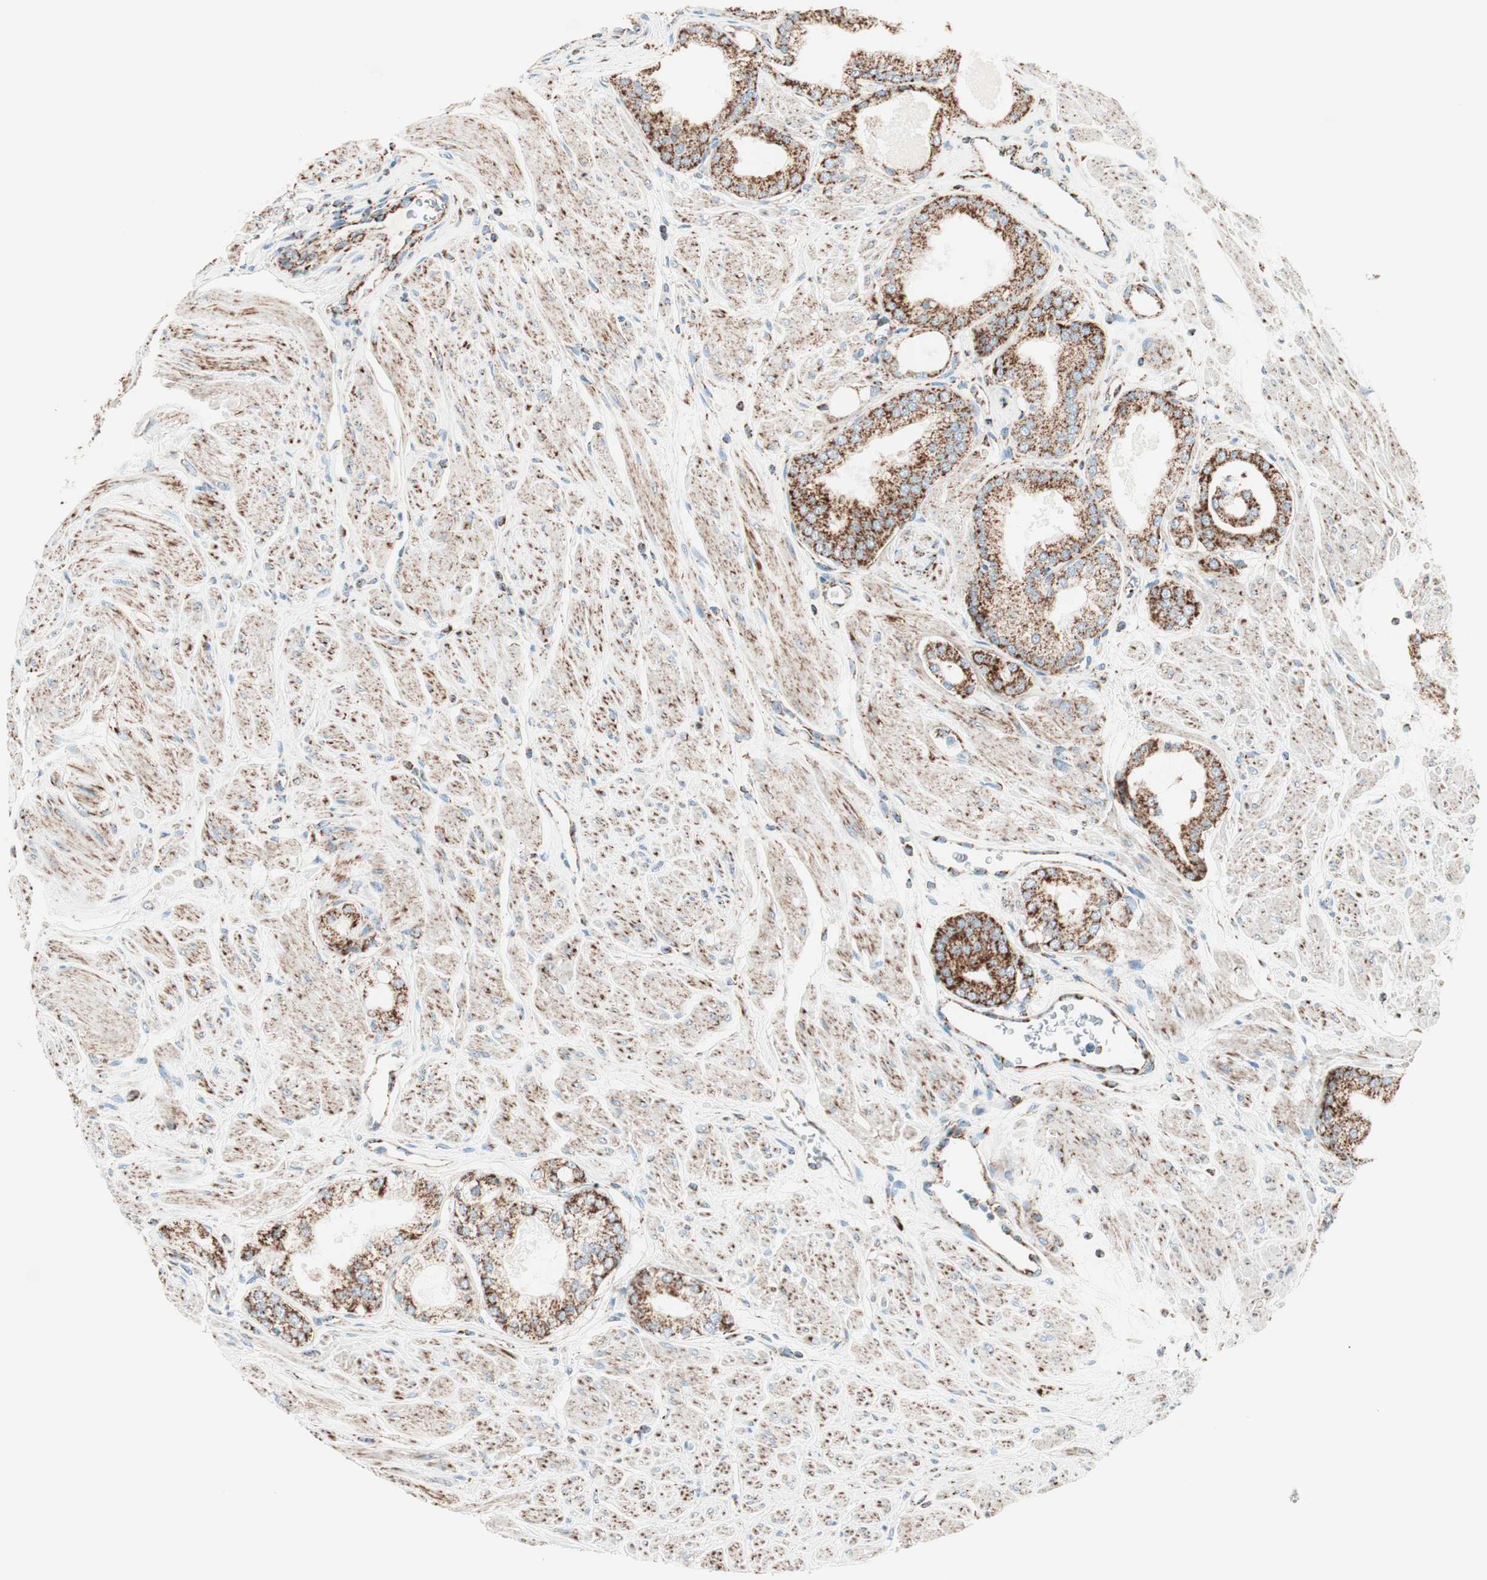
{"staining": {"intensity": "strong", "quantity": ">75%", "location": "cytoplasmic/membranous"}, "tissue": "prostate cancer", "cell_type": "Tumor cells", "image_type": "cancer", "snomed": [{"axis": "morphology", "description": "Adenocarcinoma, High grade"}, {"axis": "topography", "description": "Prostate"}], "caption": "The histopathology image exhibits a brown stain indicating the presence of a protein in the cytoplasmic/membranous of tumor cells in prostate cancer (adenocarcinoma (high-grade)).", "gene": "TOMM22", "patient": {"sex": "male", "age": 61}}